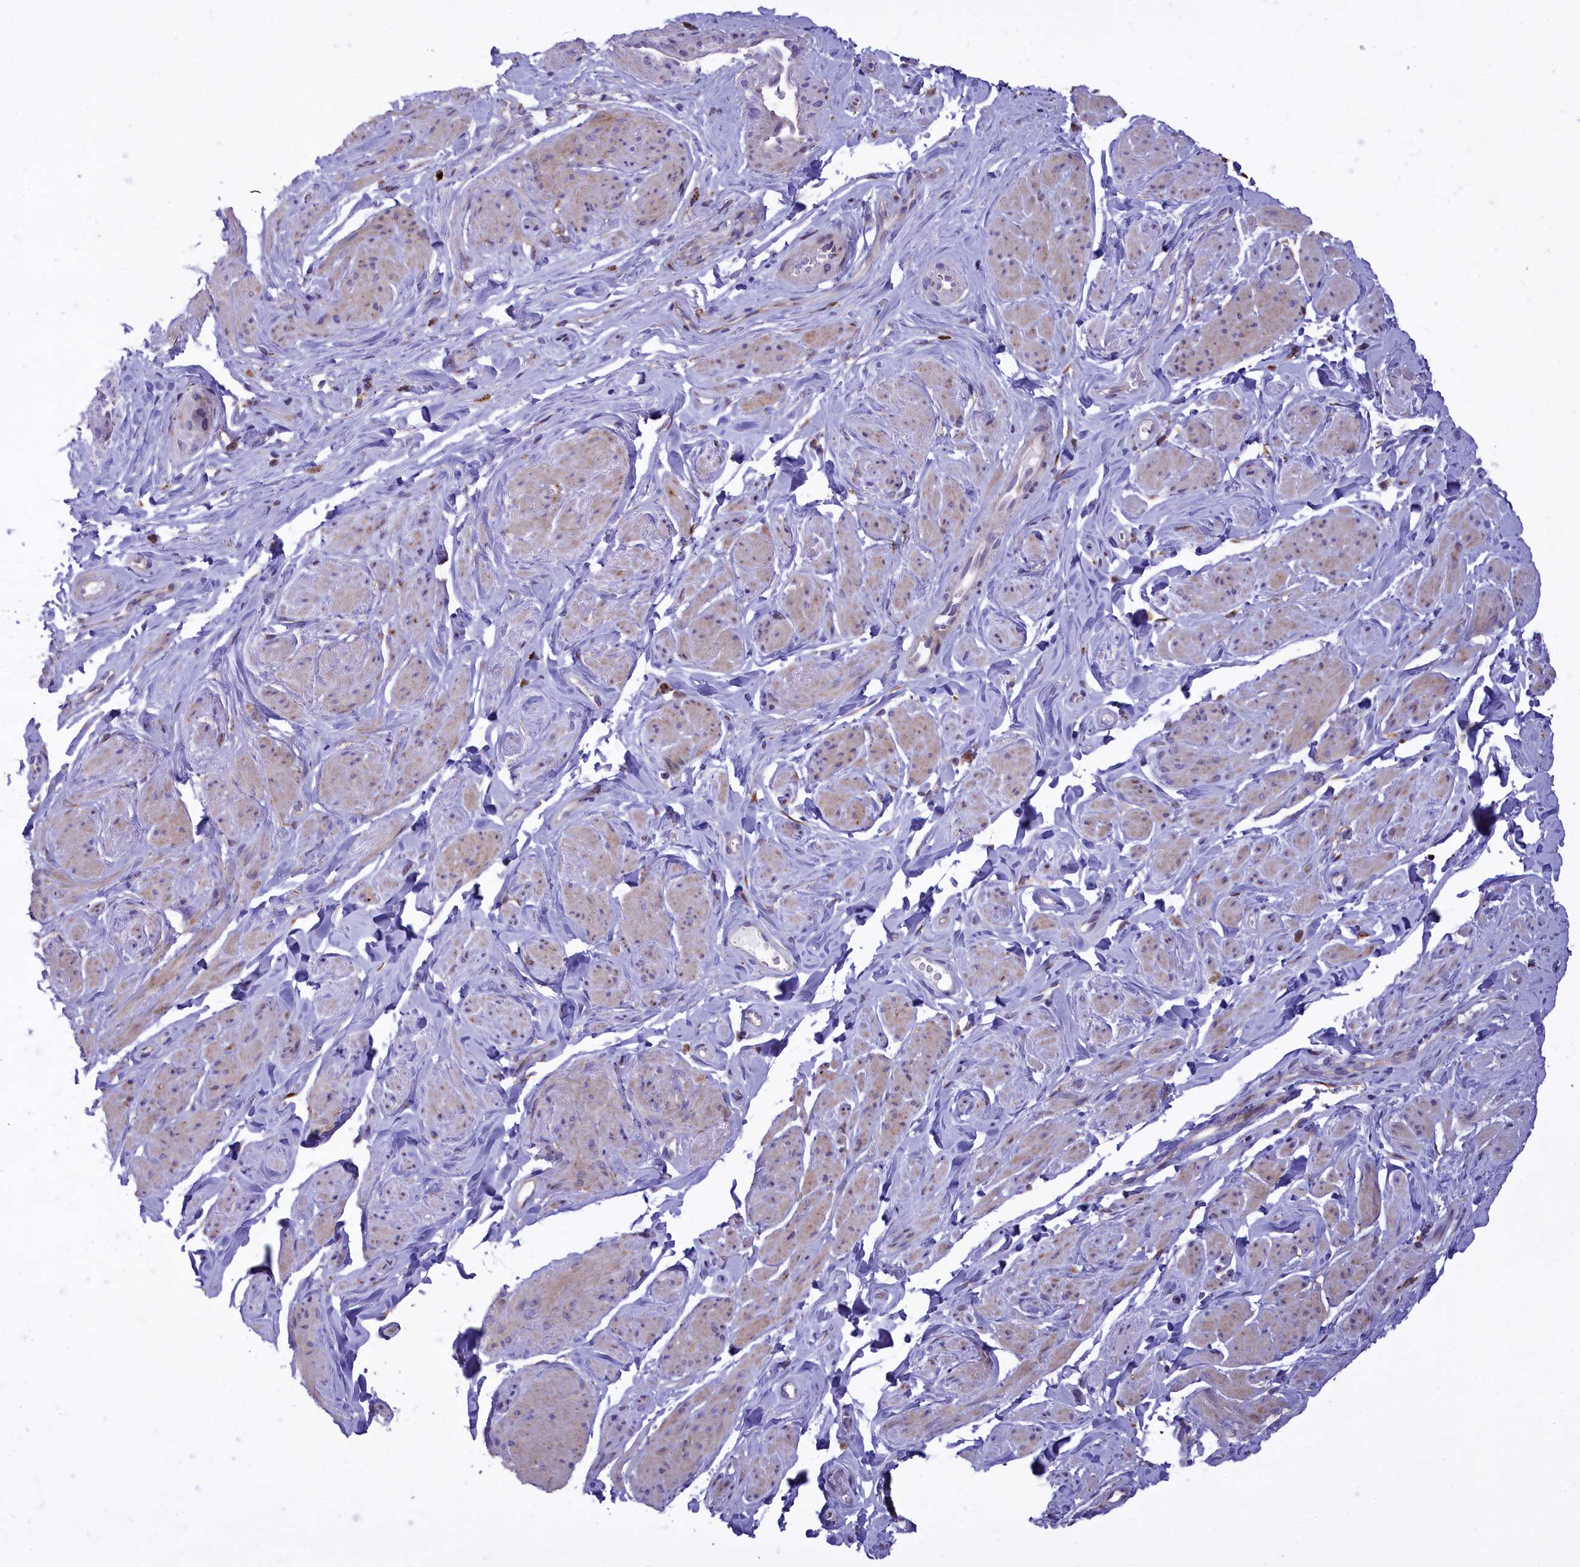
{"staining": {"intensity": "weak", "quantity": "<25%", "location": "cytoplasmic/membranous"}, "tissue": "smooth muscle", "cell_type": "Smooth muscle cells", "image_type": "normal", "snomed": [{"axis": "morphology", "description": "Normal tissue, NOS"}, {"axis": "topography", "description": "Smooth muscle"}, {"axis": "topography", "description": "Peripheral nerve tissue"}], "caption": "The photomicrograph displays no significant positivity in smooth muscle cells of smooth muscle.", "gene": "MAN2B1", "patient": {"sex": "male", "age": 69}}